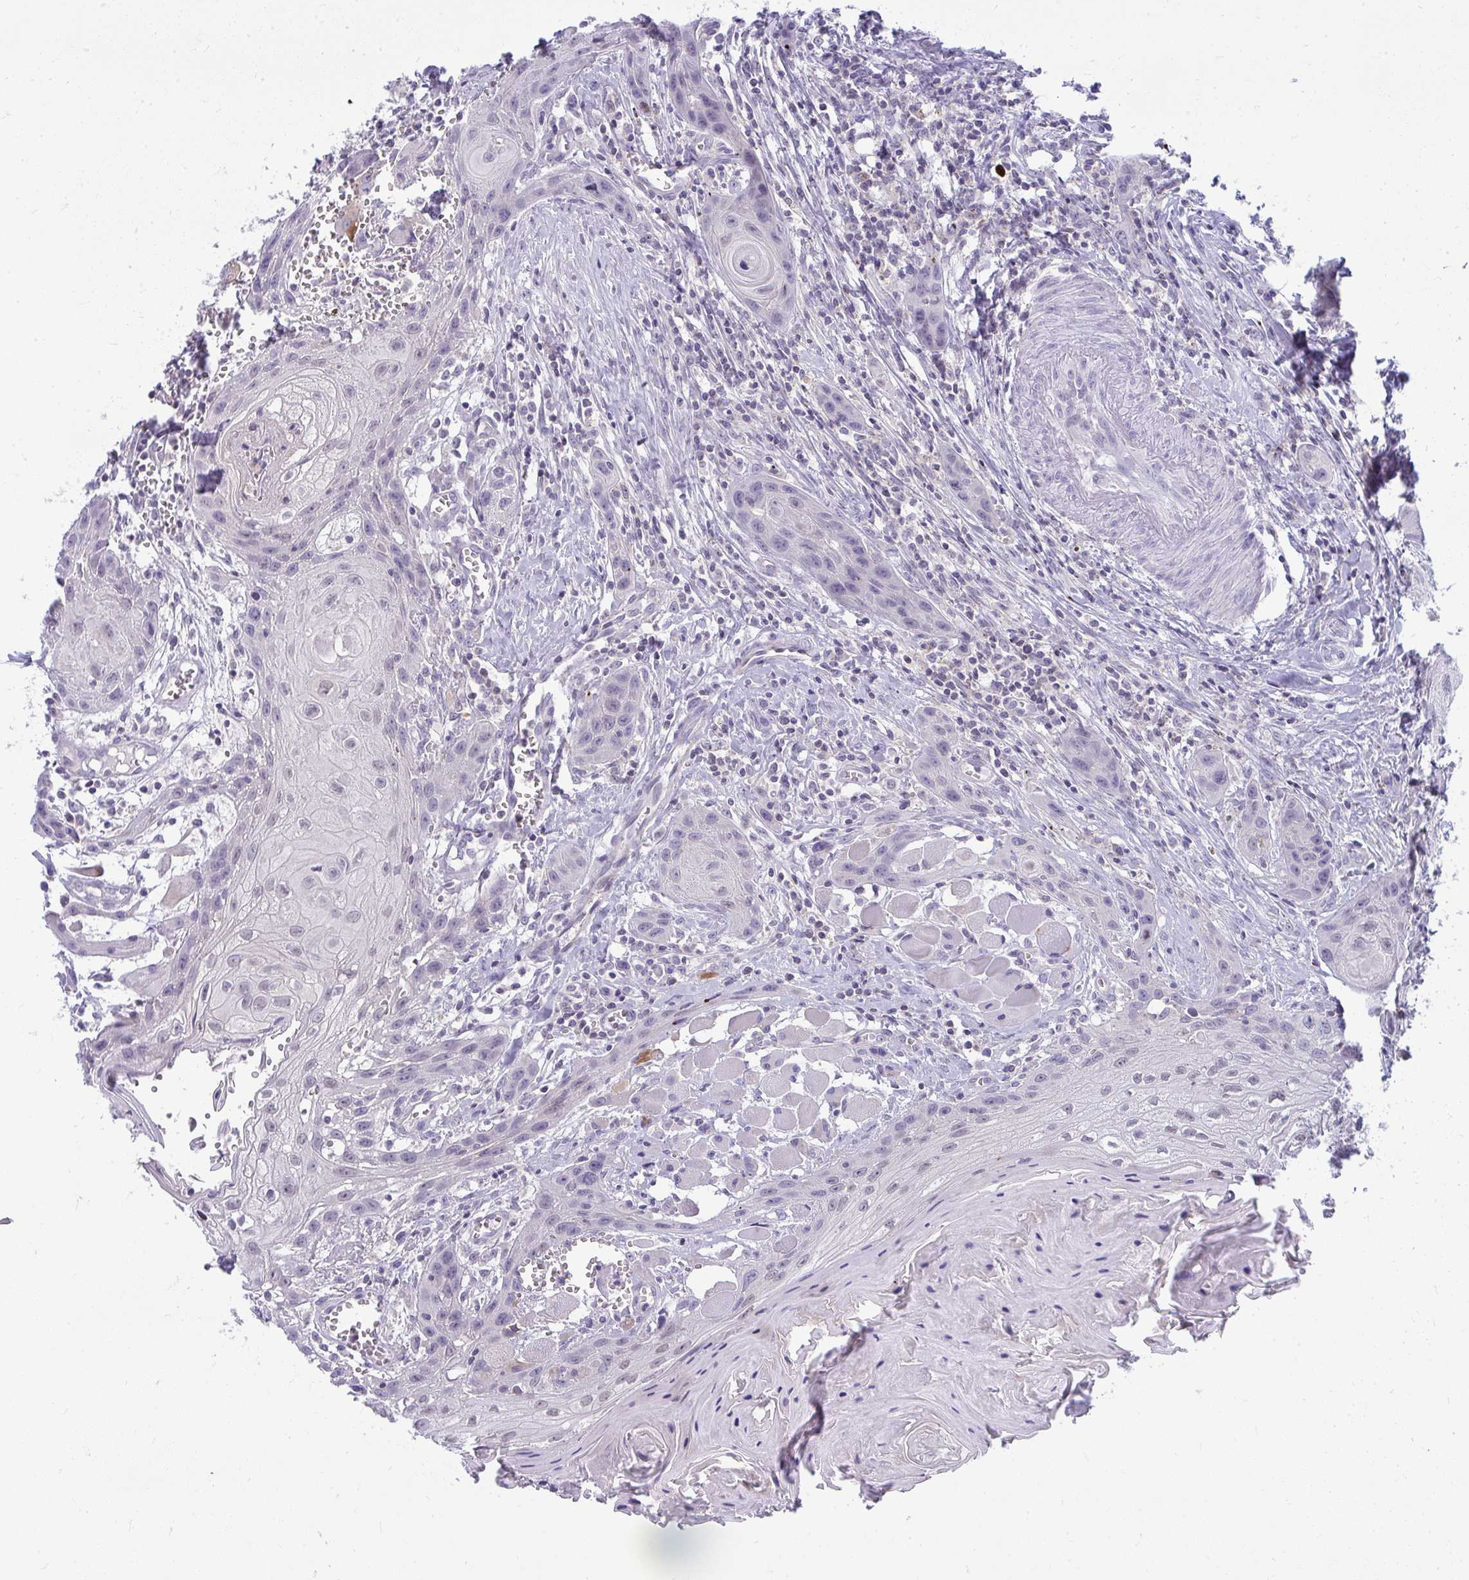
{"staining": {"intensity": "negative", "quantity": "none", "location": "none"}, "tissue": "head and neck cancer", "cell_type": "Tumor cells", "image_type": "cancer", "snomed": [{"axis": "morphology", "description": "Squamous cell carcinoma, NOS"}, {"axis": "topography", "description": "Oral tissue"}, {"axis": "topography", "description": "Head-Neck"}], "caption": "Tumor cells show no significant protein positivity in squamous cell carcinoma (head and neck).", "gene": "VPS4B", "patient": {"sex": "male", "age": 58}}